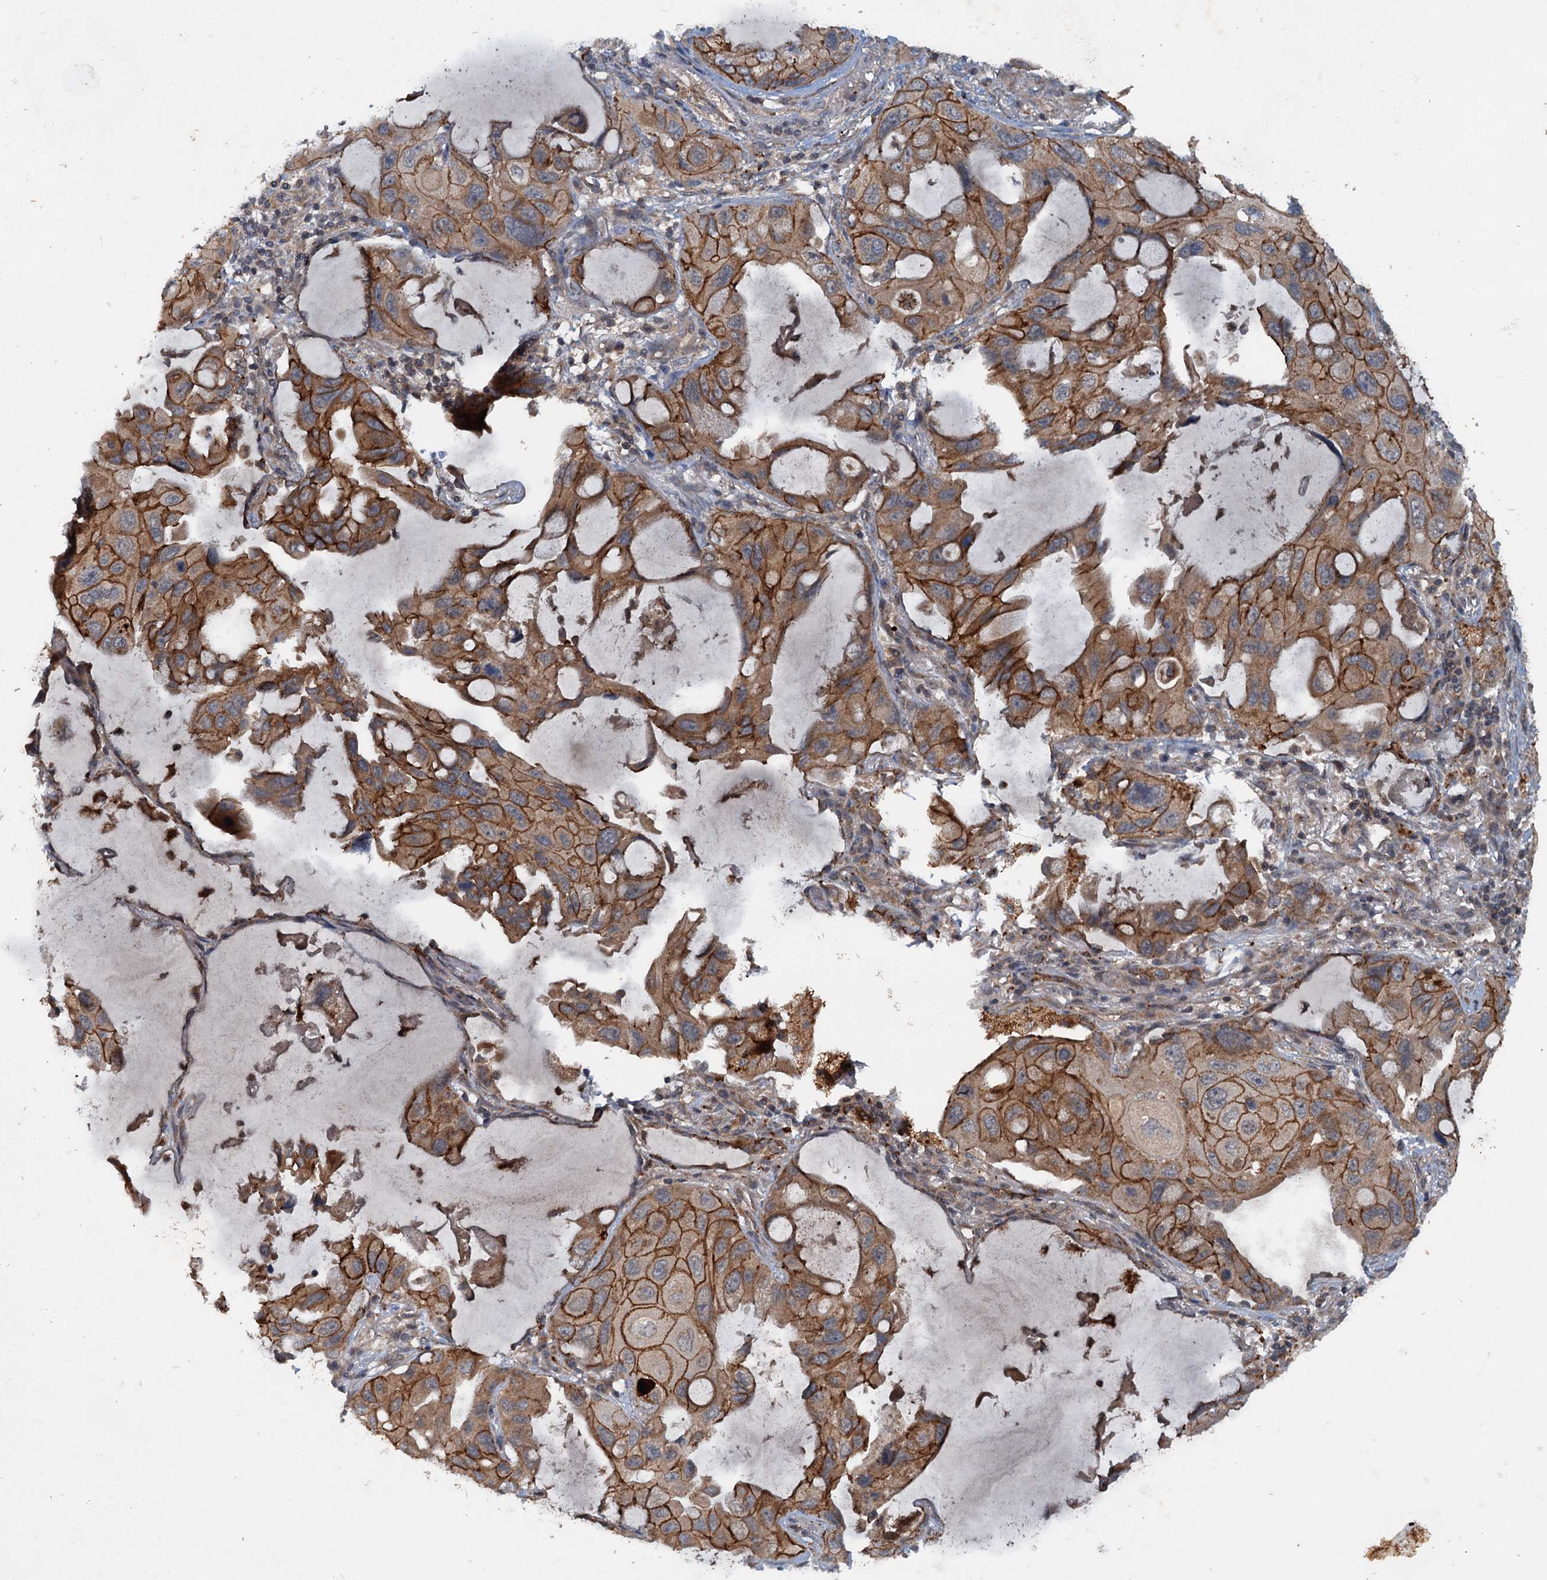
{"staining": {"intensity": "strong", "quantity": ">75%", "location": "cytoplasmic/membranous"}, "tissue": "lung cancer", "cell_type": "Tumor cells", "image_type": "cancer", "snomed": [{"axis": "morphology", "description": "Squamous cell carcinoma, NOS"}, {"axis": "topography", "description": "Lung"}], "caption": "Protein expression by IHC exhibits strong cytoplasmic/membranous staining in about >75% of tumor cells in lung cancer (squamous cell carcinoma).", "gene": "N4BP2L2", "patient": {"sex": "female", "age": 73}}